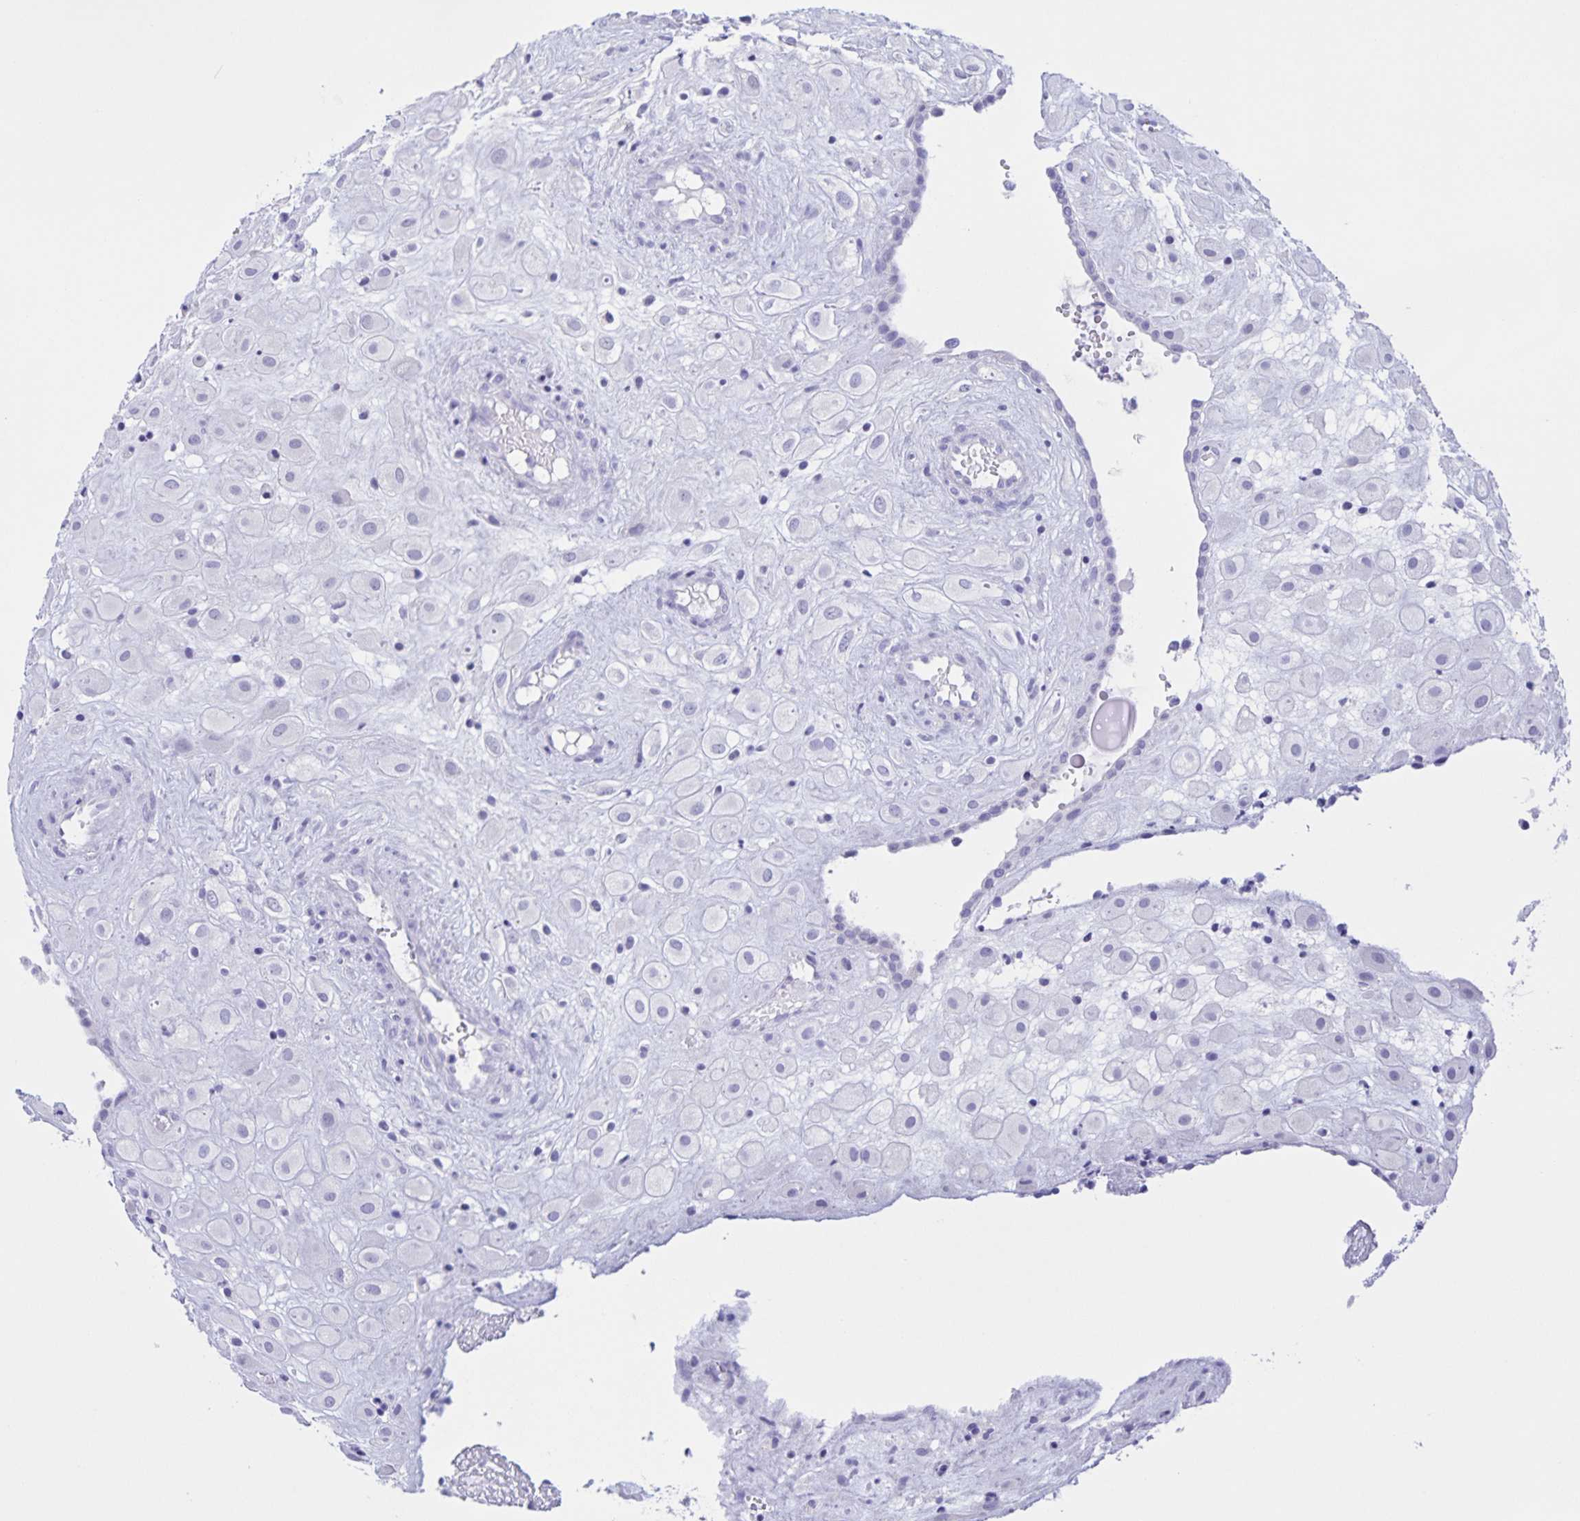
{"staining": {"intensity": "negative", "quantity": "none", "location": "none"}, "tissue": "placenta", "cell_type": "Decidual cells", "image_type": "normal", "snomed": [{"axis": "morphology", "description": "Normal tissue, NOS"}, {"axis": "topography", "description": "Placenta"}], "caption": "A high-resolution photomicrograph shows IHC staining of normal placenta, which displays no significant positivity in decidual cells. Brightfield microscopy of immunohistochemistry stained with DAB (3,3'-diaminobenzidine) (brown) and hematoxylin (blue), captured at high magnification.", "gene": "TGIF2LX", "patient": {"sex": "female", "age": 24}}